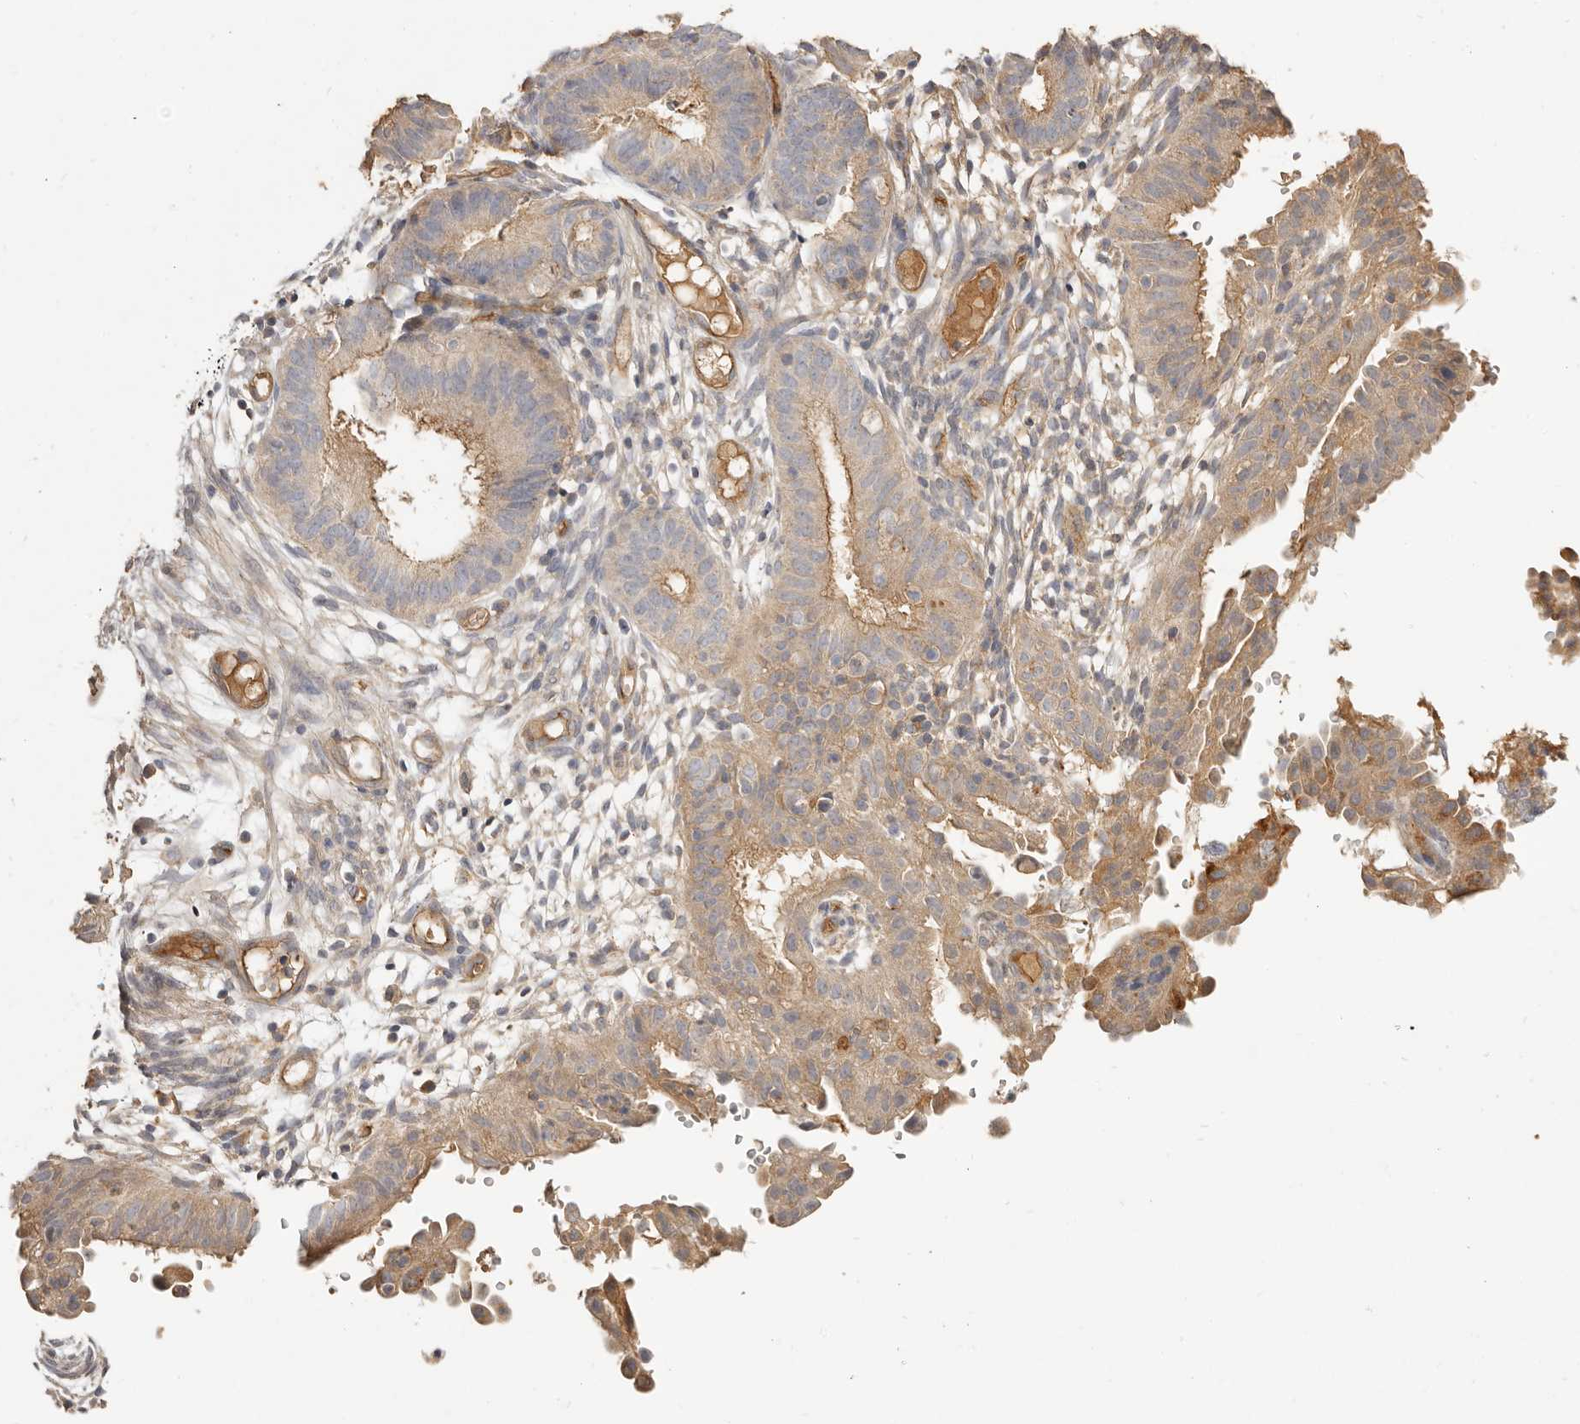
{"staining": {"intensity": "moderate", "quantity": ">75%", "location": "cytoplasmic/membranous"}, "tissue": "endometrial cancer", "cell_type": "Tumor cells", "image_type": "cancer", "snomed": [{"axis": "morphology", "description": "Adenocarcinoma, NOS"}, {"axis": "topography", "description": "Endometrium"}], "caption": "Immunohistochemical staining of human endometrial adenocarcinoma exhibits medium levels of moderate cytoplasmic/membranous protein staining in approximately >75% of tumor cells.", "gene": "ADAMTS9", "patient": {"sex": "female", "age": 51}}